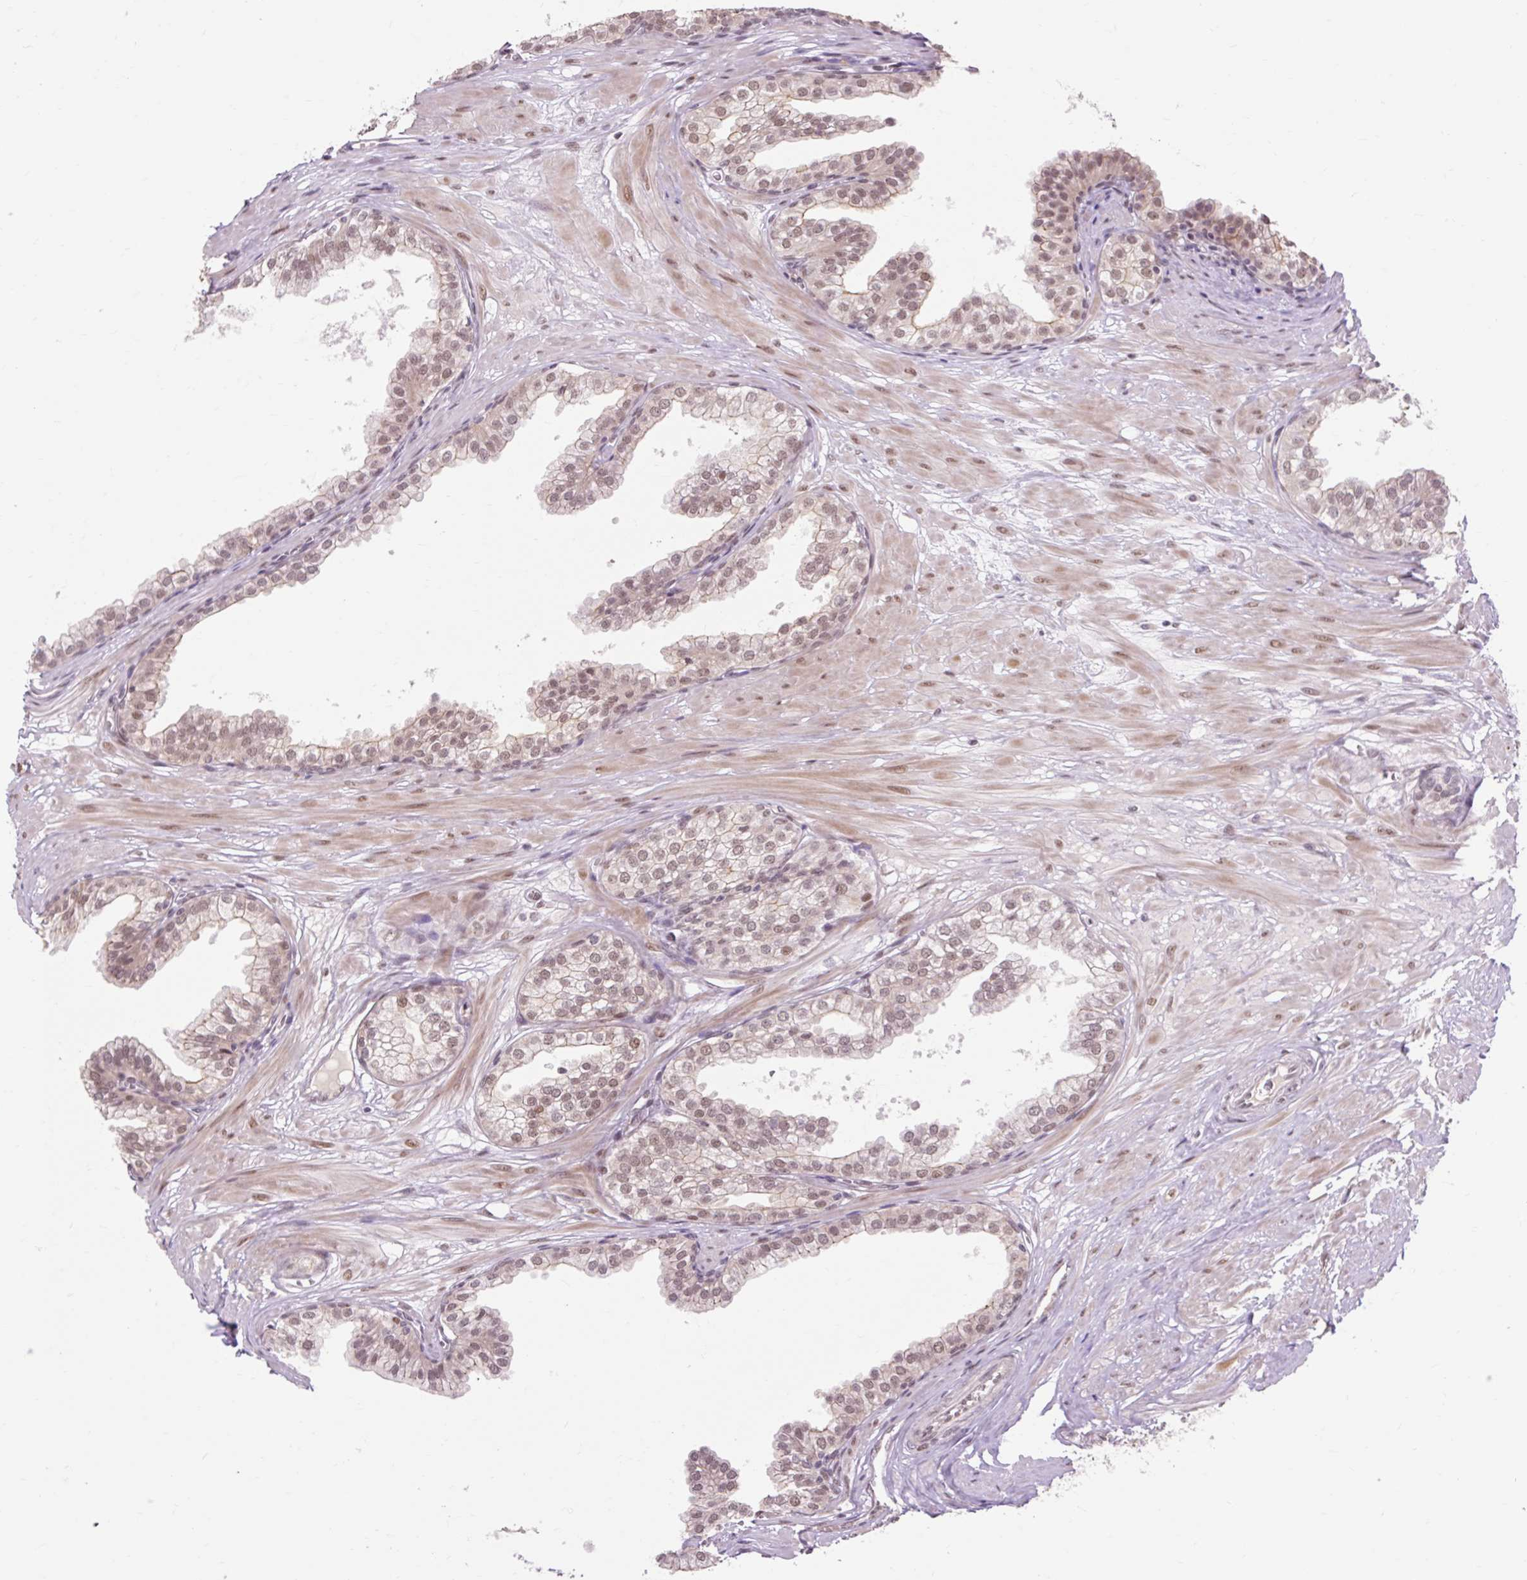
{"staining": {"intensity": "moderate", "quantity": "25%-75%", "location": "cytoplasmic/membranous,nuclear"}, "tissue": "prostate", "cell_type": "Glandular cells", "image_type": "normal", "snomed": [{"axis": "morphology", "description": "Normal tissue, NOS"}, {"axis": "topography", "description": "Prostate"}, {"axis": "topography", "description": "Peripheral nerve tissue"}], "caption": "The image displays staining of benign prostate, revealing moderate cytoplasmic/membranous,nuclear protein expression (brown color) within glandular cells. The protein is stained brown, and the nuclei are stained in blue (DAB IHC with brightfield microscopy, high magnification).", "gene": "ENSG00000261832", "patient": {"sex": "male", "age": 55}}